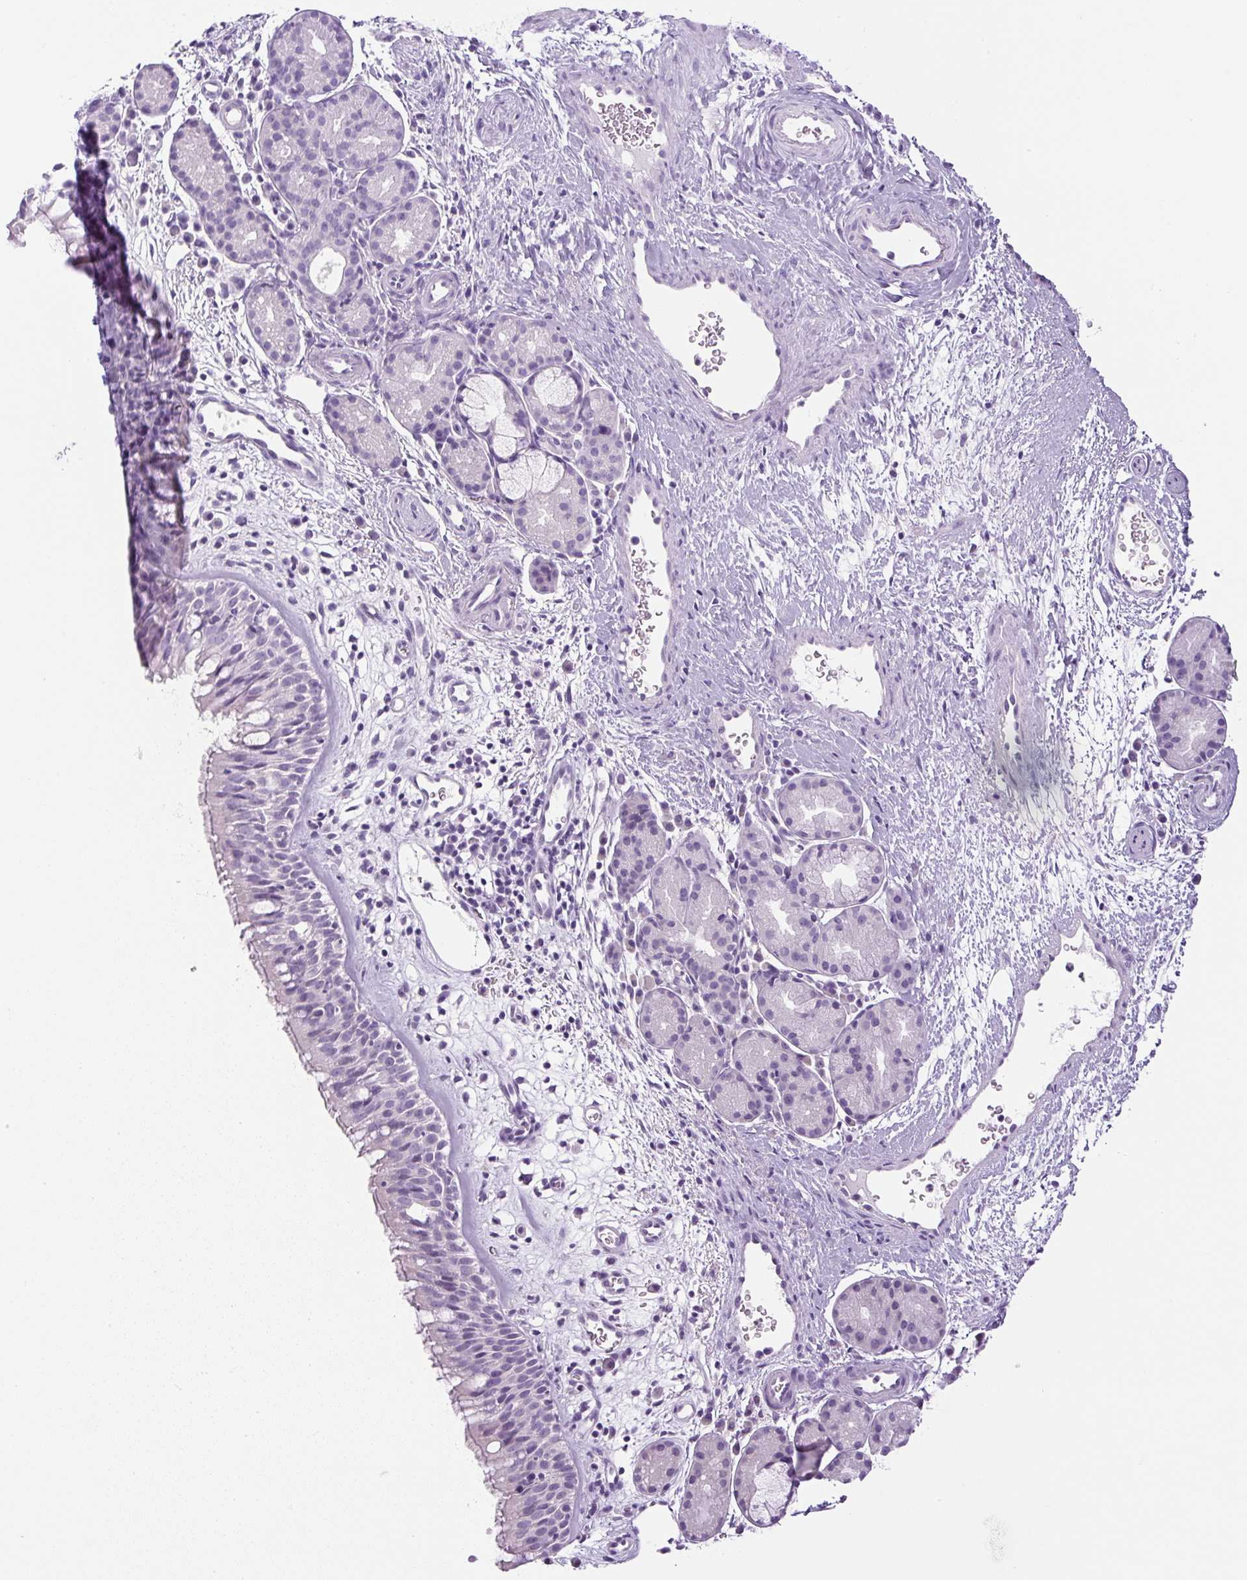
{"staining": {"intensity": "negative", "quantity": "none", "location": "none"}, "tissue": "nasopharynx", "cell_type": "Respiratory epithelial cells", "image_type": "normal", "snomed": [{"axis": "morphology", "description": "Normal tissue, NOS"}, {"axis": "topography", "description": "Nasopharynx"}], "caption": "Nasopharynx stained for a protein using immunohistochemistry (IHC) reveals no staining respiratory epithelial cells.", "gene": "UBL3", "patient": {"sex": "male", "age": 65}}